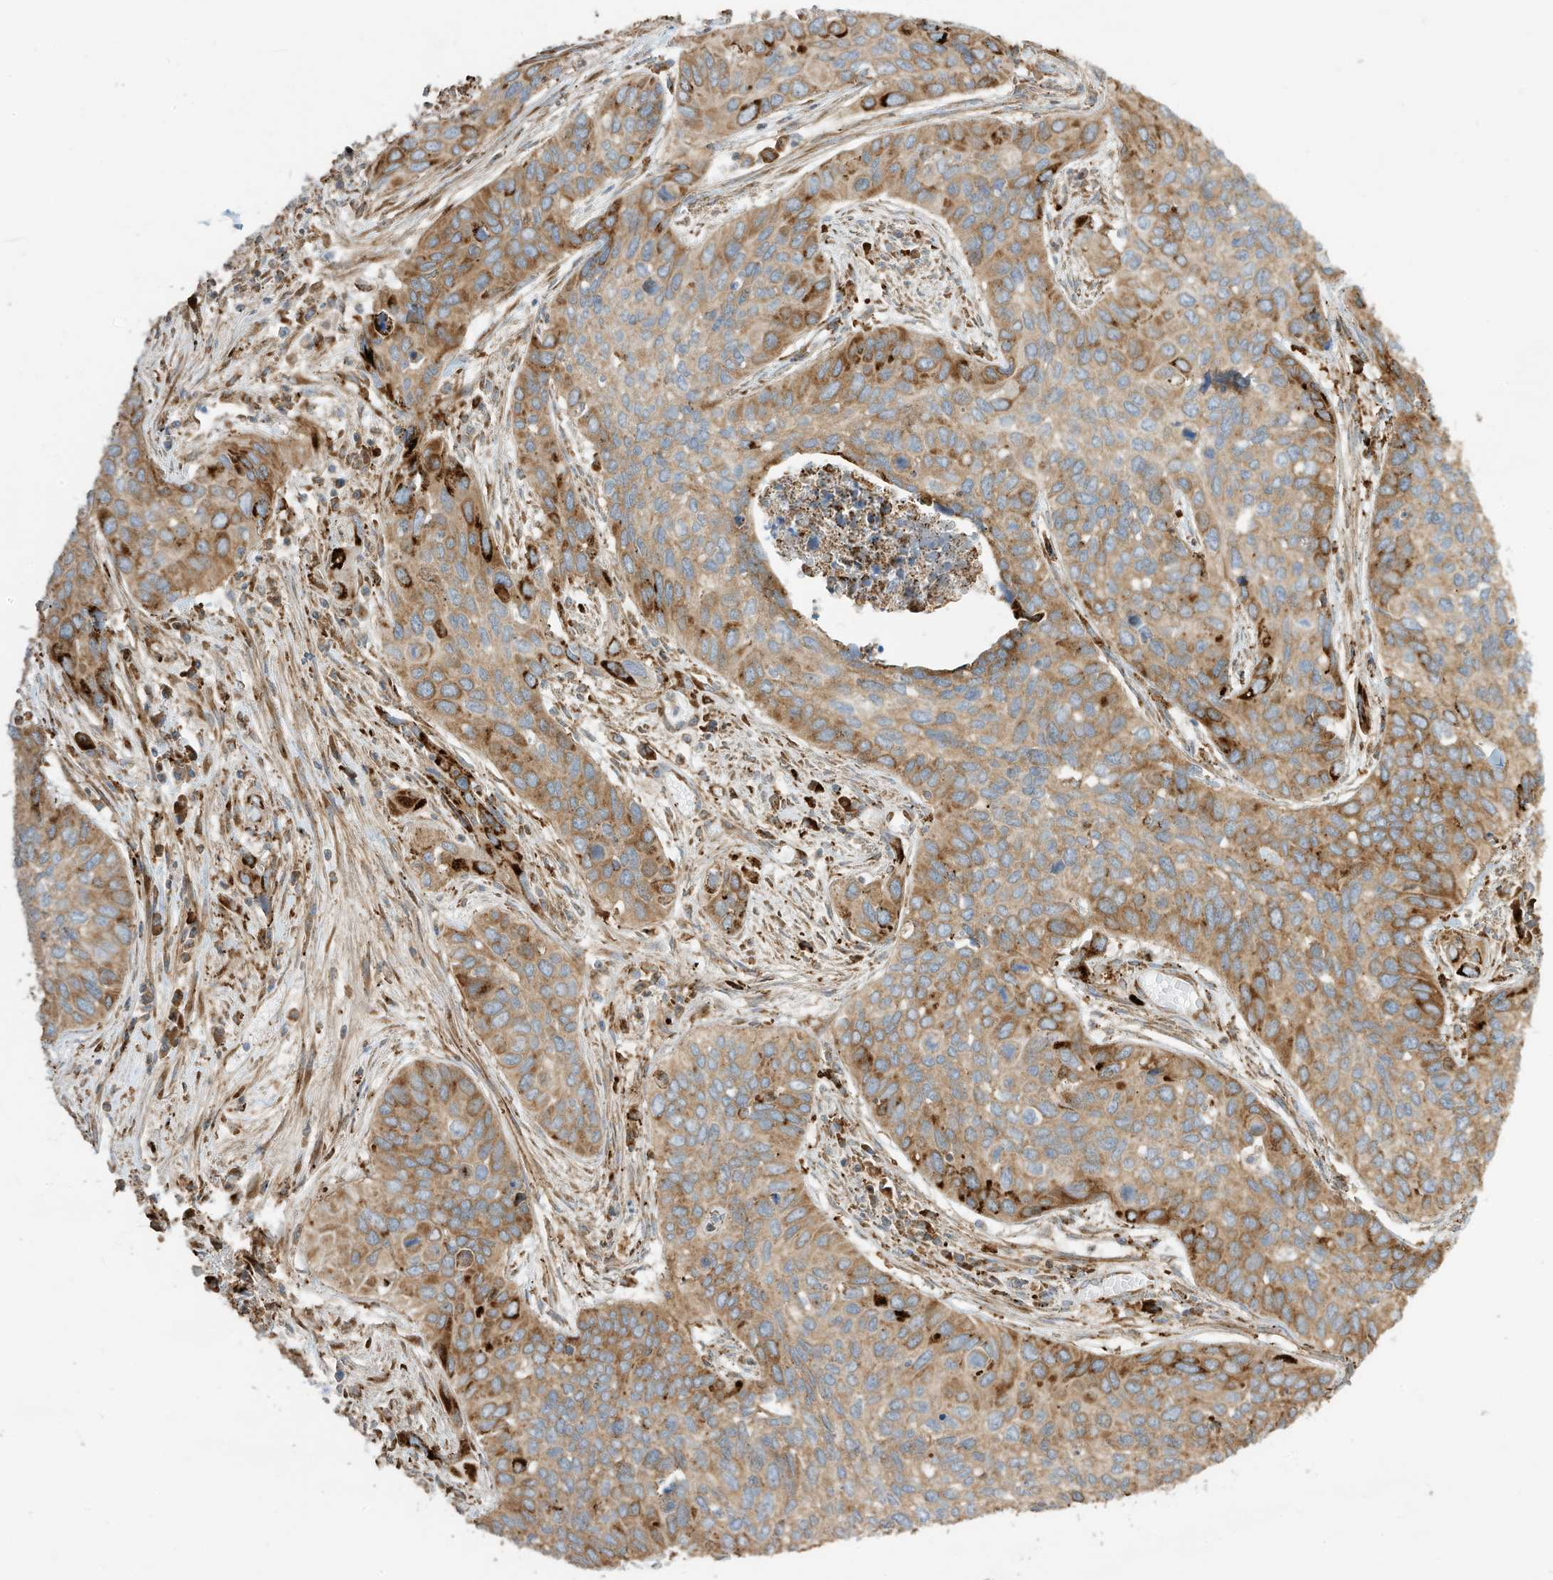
{"staining": {"intensity": "moderate", "quantity": ">75%", "location": "cytoplasmic/membranous"}, "tissue": "cervical cancer", "cell_type": "Tumor cells", "image_type": "cancer", "snomed": [{"axis": "morphology", "description": "Squamous cell carcinoma, NOS"}, {"axis": "topography", "description": "Cervix"}], "caption": "A micrograph of human cervical squamous cell carcinoma stained for a protein reveals moderate cytoplasmic/membranous brown staining in tumor cells. Using DAB (brown) and hematoxylin (blue) stains, captured at high magnification using brightfield microscopy.", "gene": "TRNAU1AP", "patient": {"sex": "female", "age": 55}}